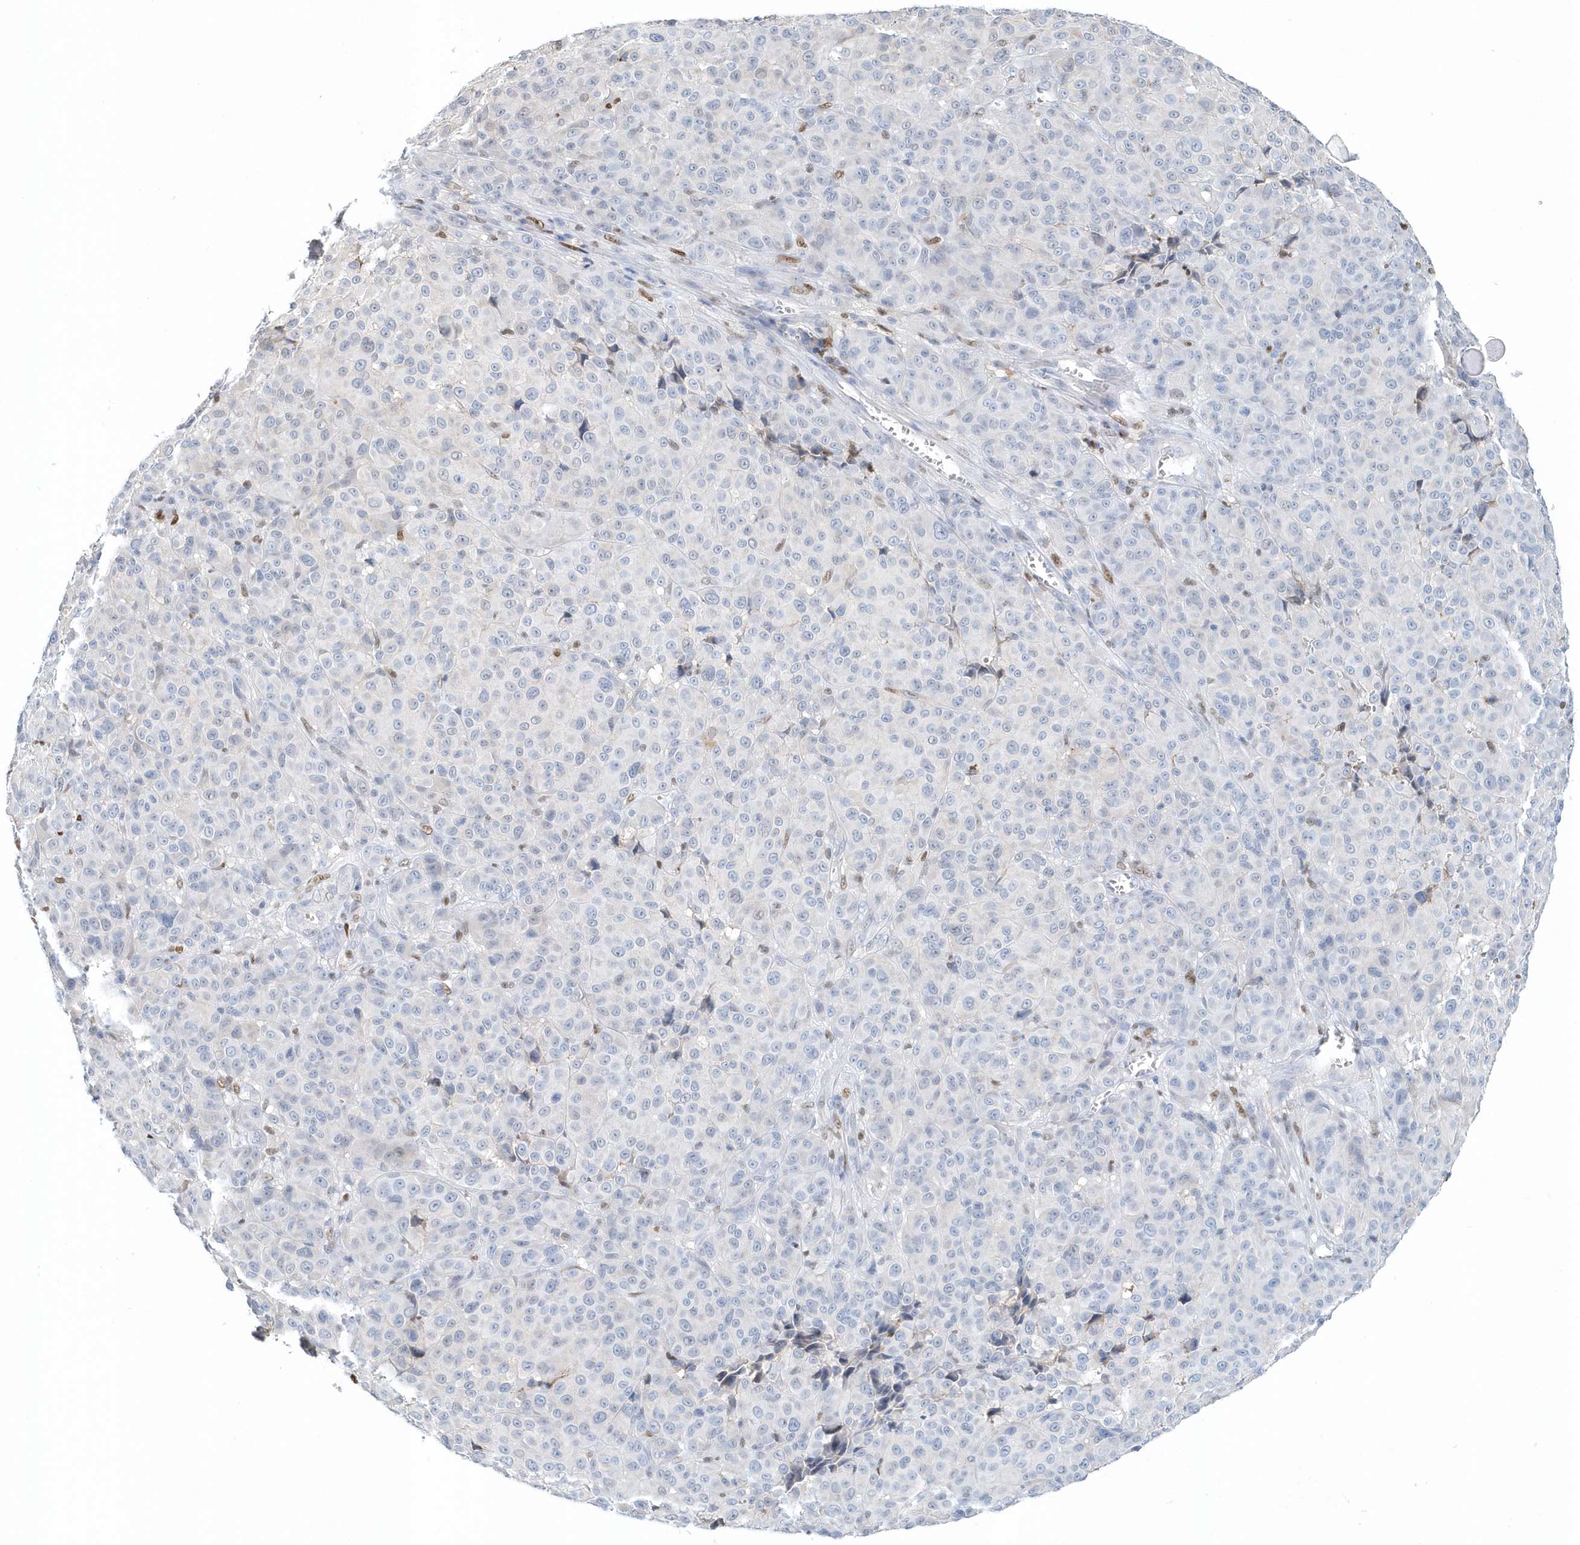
{"staining": {"intensity": "negative", "quantity": "none", "location": "none"}, "tissue": "melanoma", "cell_type": "Tumor cells", "image_type": "cancer", "snomed": [{"axis": "morphology", "description": "Malignant melanoma, NOS"}, {"axis": "topography", "description": "Skin"}], "caption": "This is an IHC histopathology image of melanoma. There is no expression in tumor cells.", "gene": "MACROH2A2", "patient": {"sex": "male", "age": 73}}